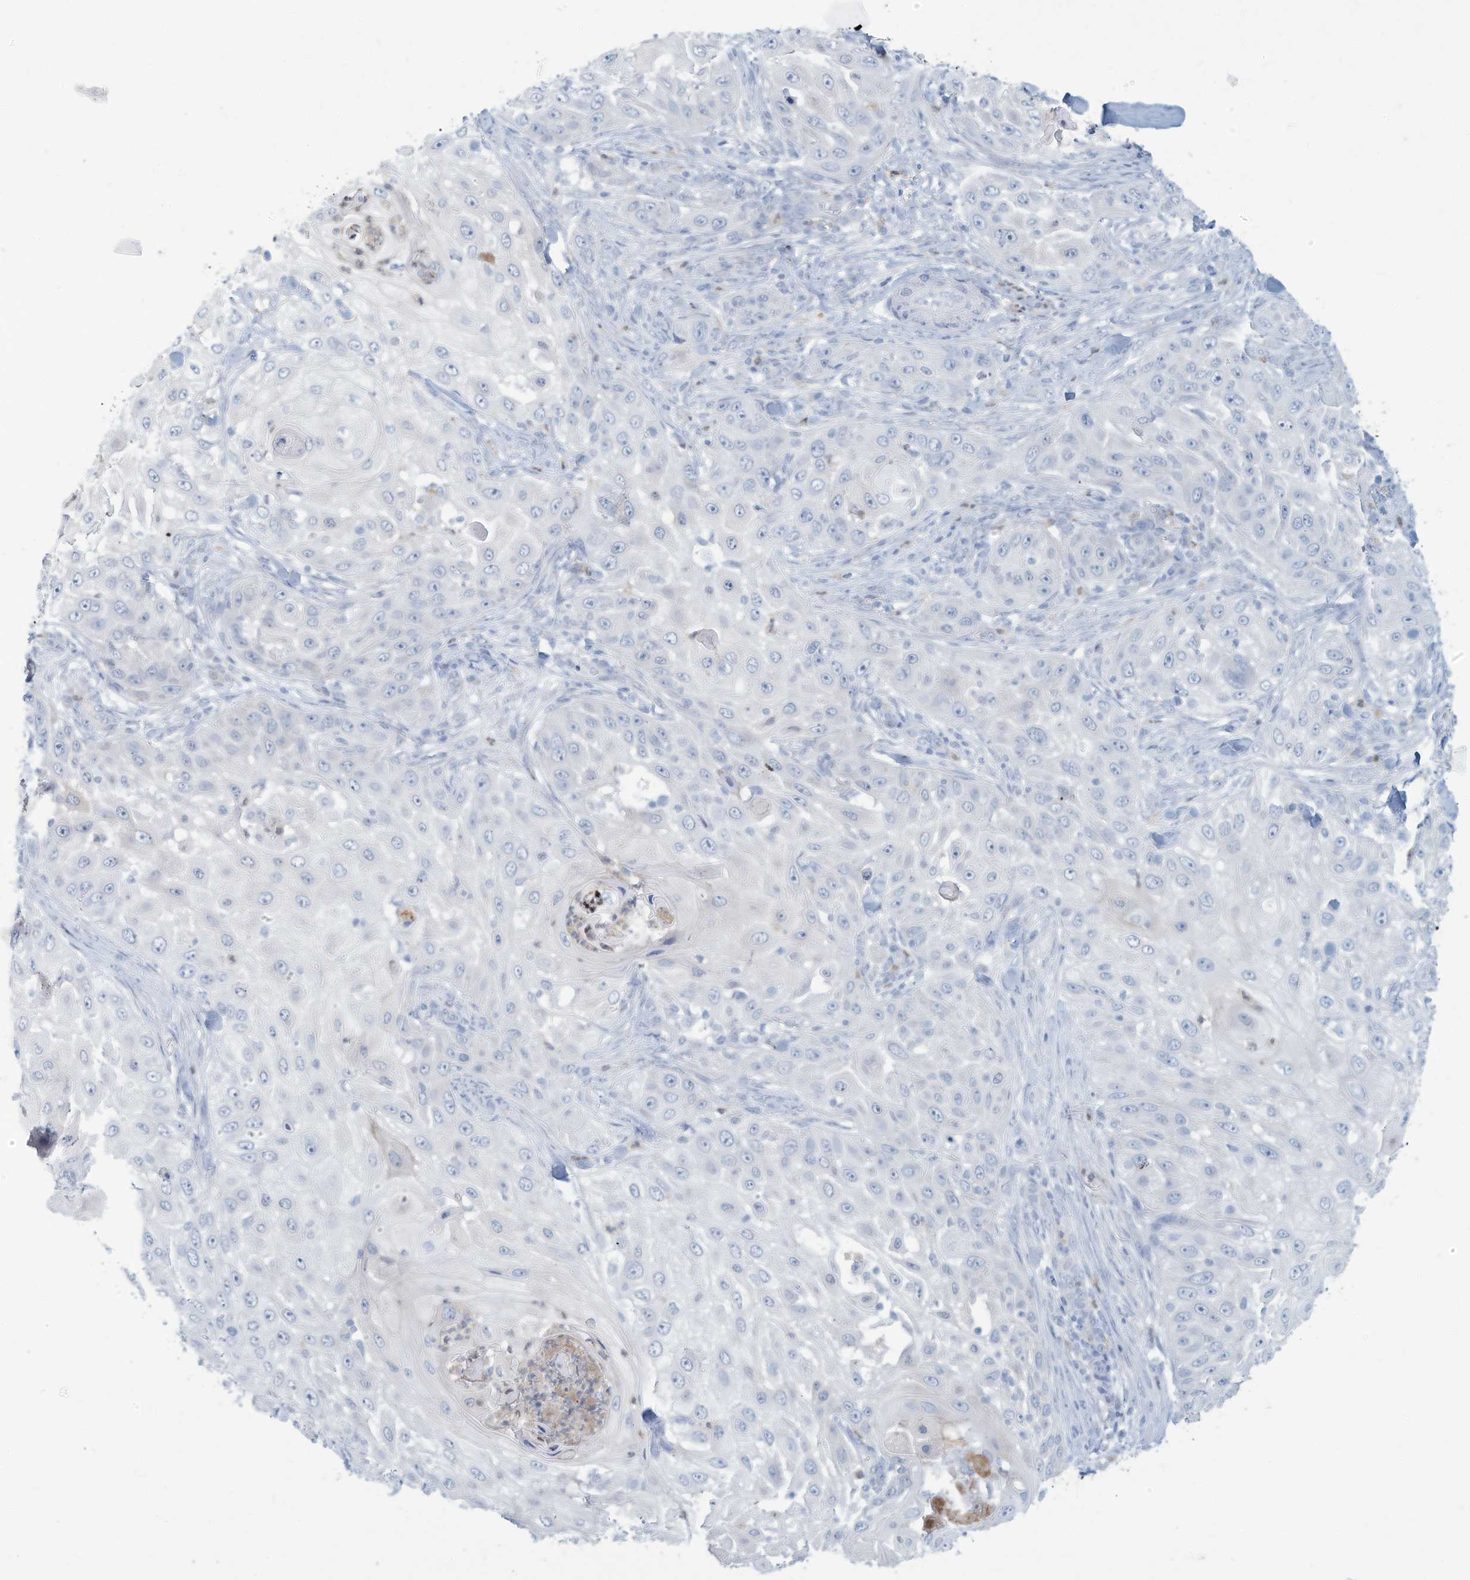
{"staining": {"intensity": "negative", "quantity": "none", "location": "none"}, "tissue": "skin cancer", "cell_type": "Tumor cells", "image_type": "cancer", "snomed": [{"axis": "morphology", "description": "Squamous cell carcinoma, NOS"}, {"axis": "topography", "description": "Skin"}], "caption": "Histopathology image shows no protein positivity in tumor cells of skin cancer (squamous cell carcinoma) tissue. Nuclei are stained in blue.", "gene": "ERI2", "patient": {"sex": "female", "age": 44}}